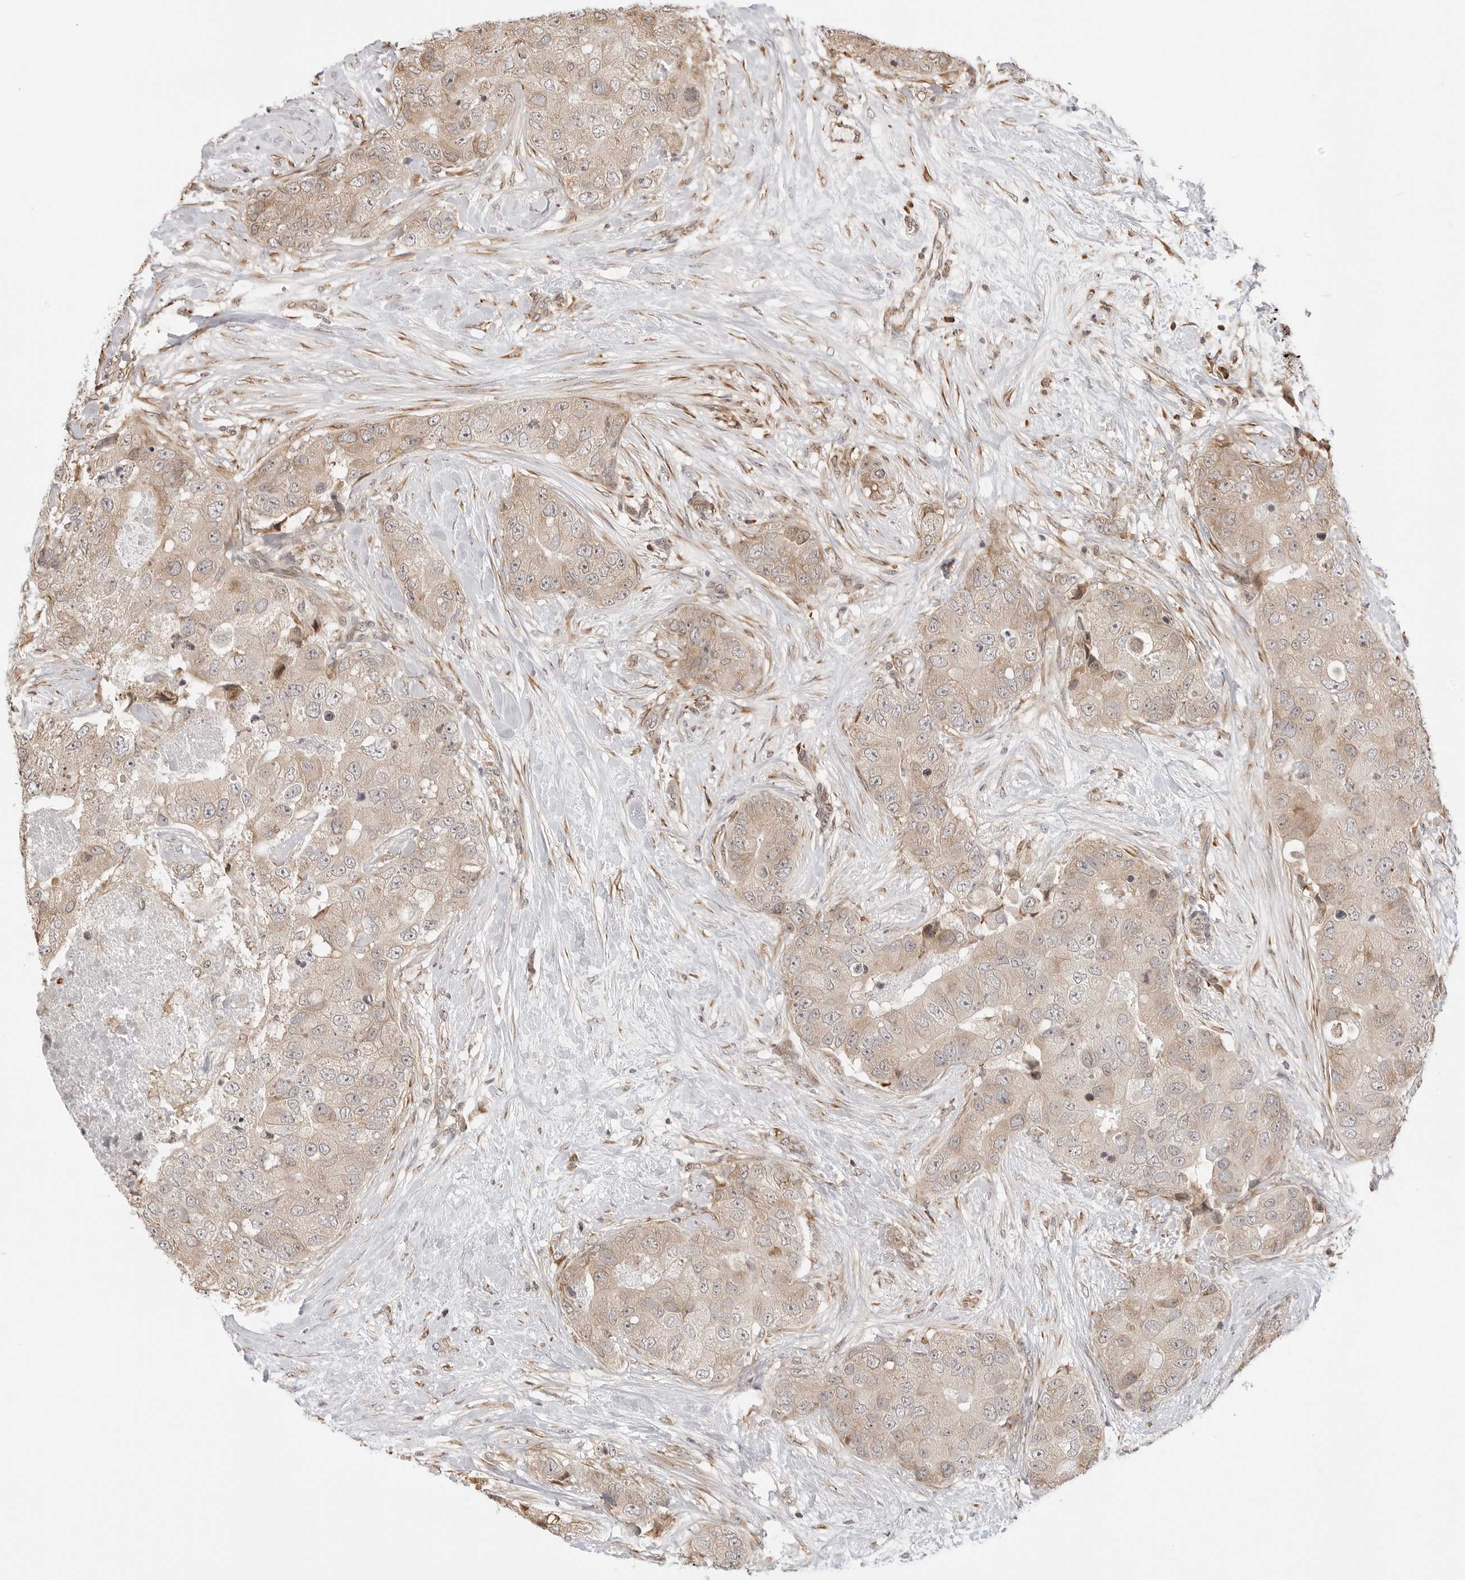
{"staining": {"intensity": "weak", "quantity": "25%-75%", "location": "cytoplasmic/membranous,nuclear"}, "tissue": "breast cancer", "cell_type": "Tumor cells", "image_type": "cancer", "snomed": [{"axis": "morphology", "description": "Duct carcinoma"}, {"axis": "topography", "description": "Breast"}], "caption": "Human infiltrating ductal carcinoma (breast) stained with a brown dye demonstrates weak cytoplasmic/membranous and nuclear positive expression in approximately 25%-75% of tumor cells.", "gene": "FKBP14", "patient": {"sex": "female", "age": 62}}